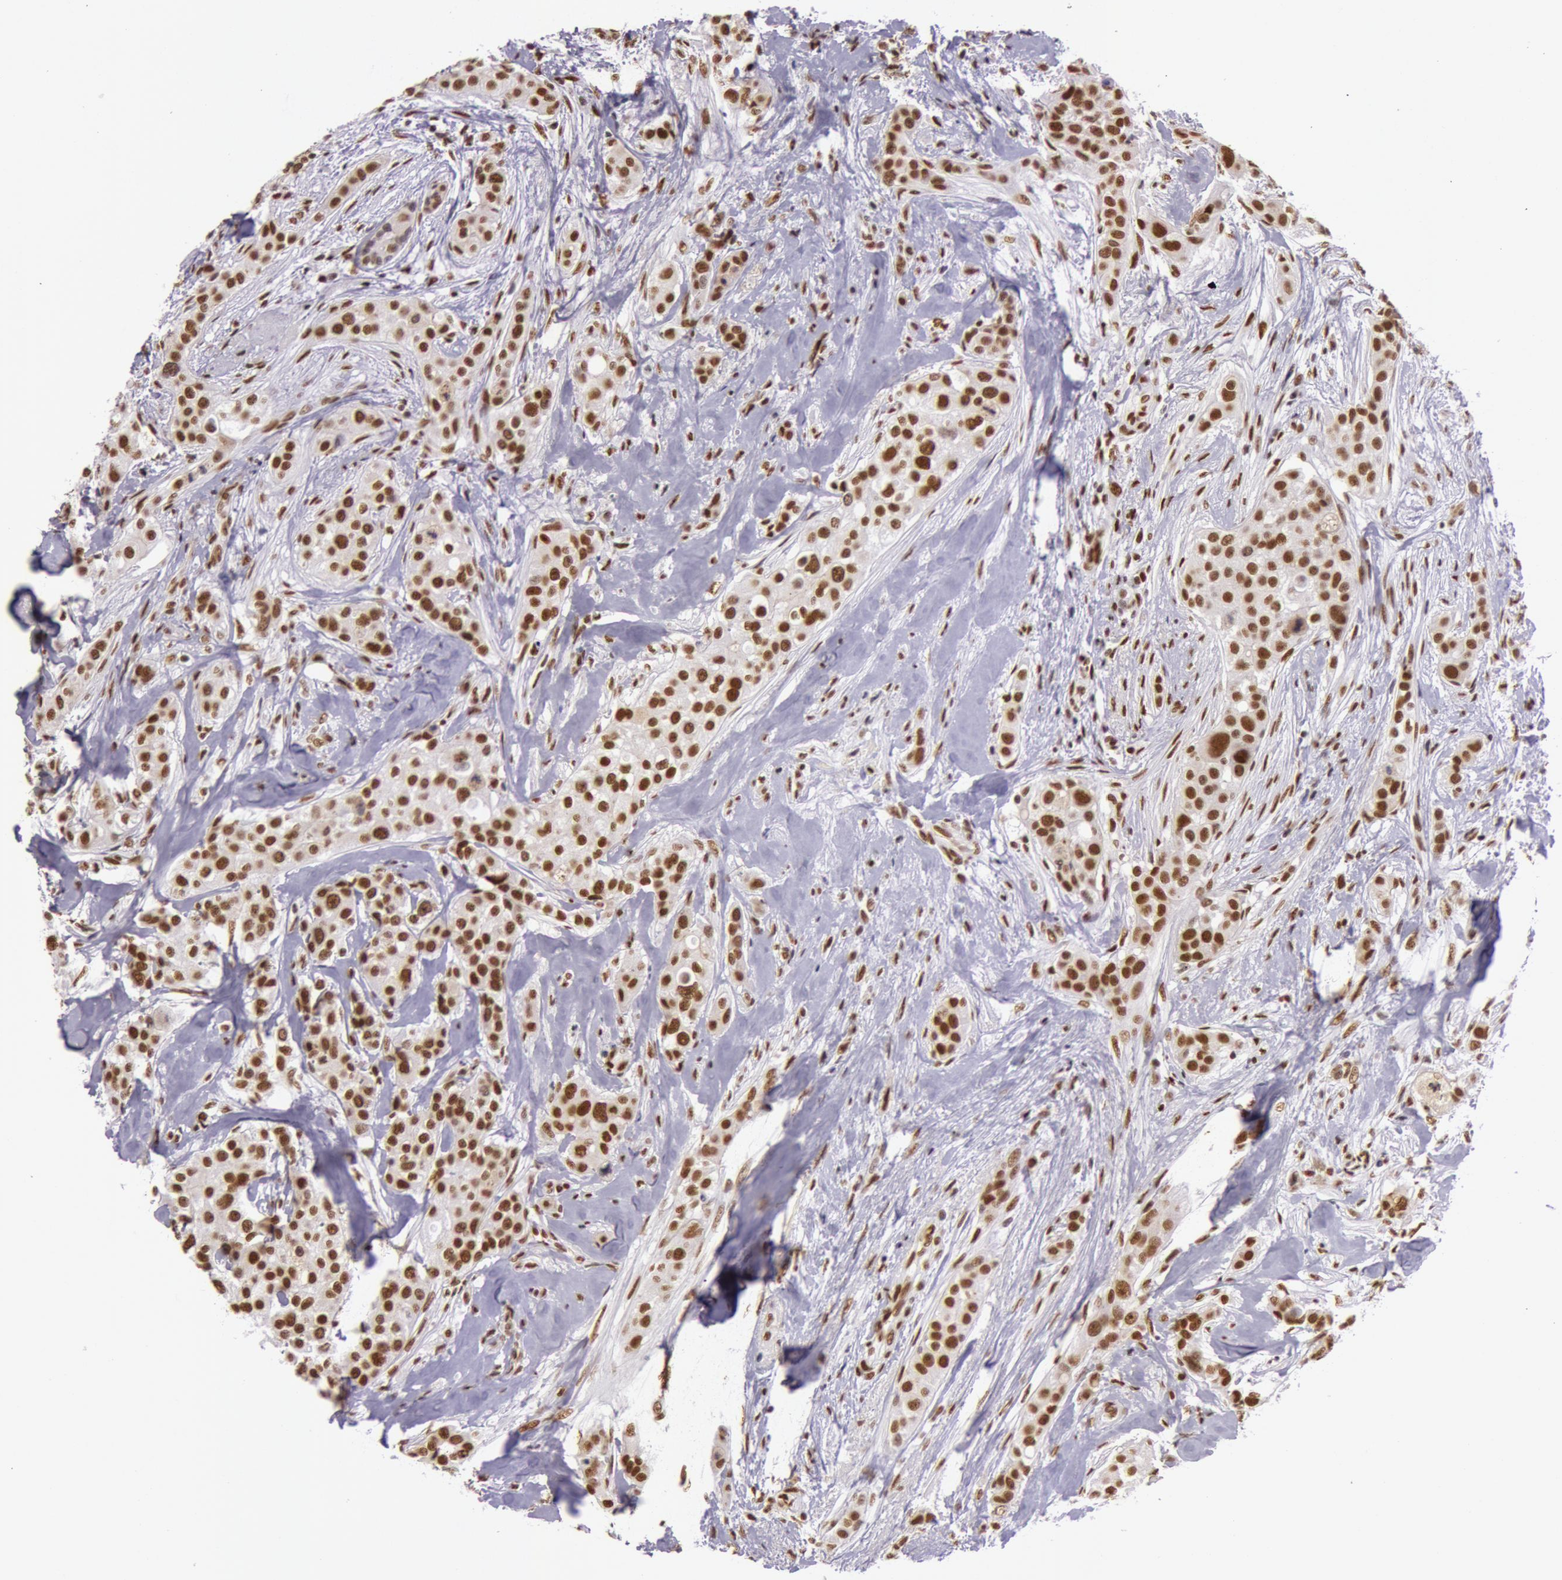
{"staining": {"intensity": "strong", "quantity": ">75%", "location": "nuclear"}, "tissue": "breast cancer", "cell_type": "Tumor cells", "image_type": "cancer", "snomed": [{"axis": "morphology", "description": "Duct carcinoma"}, {"axis": "topography", "description": "Breast"}], "caption": "The image exhibits immunohistochemical staining of breast cancer (infiltrating ductal carcinoma). There is strong nuclear expression is seen in about >75% of tumor cells.", "gene": "NBN", "patient": {"sex": "female", "age": 45}}